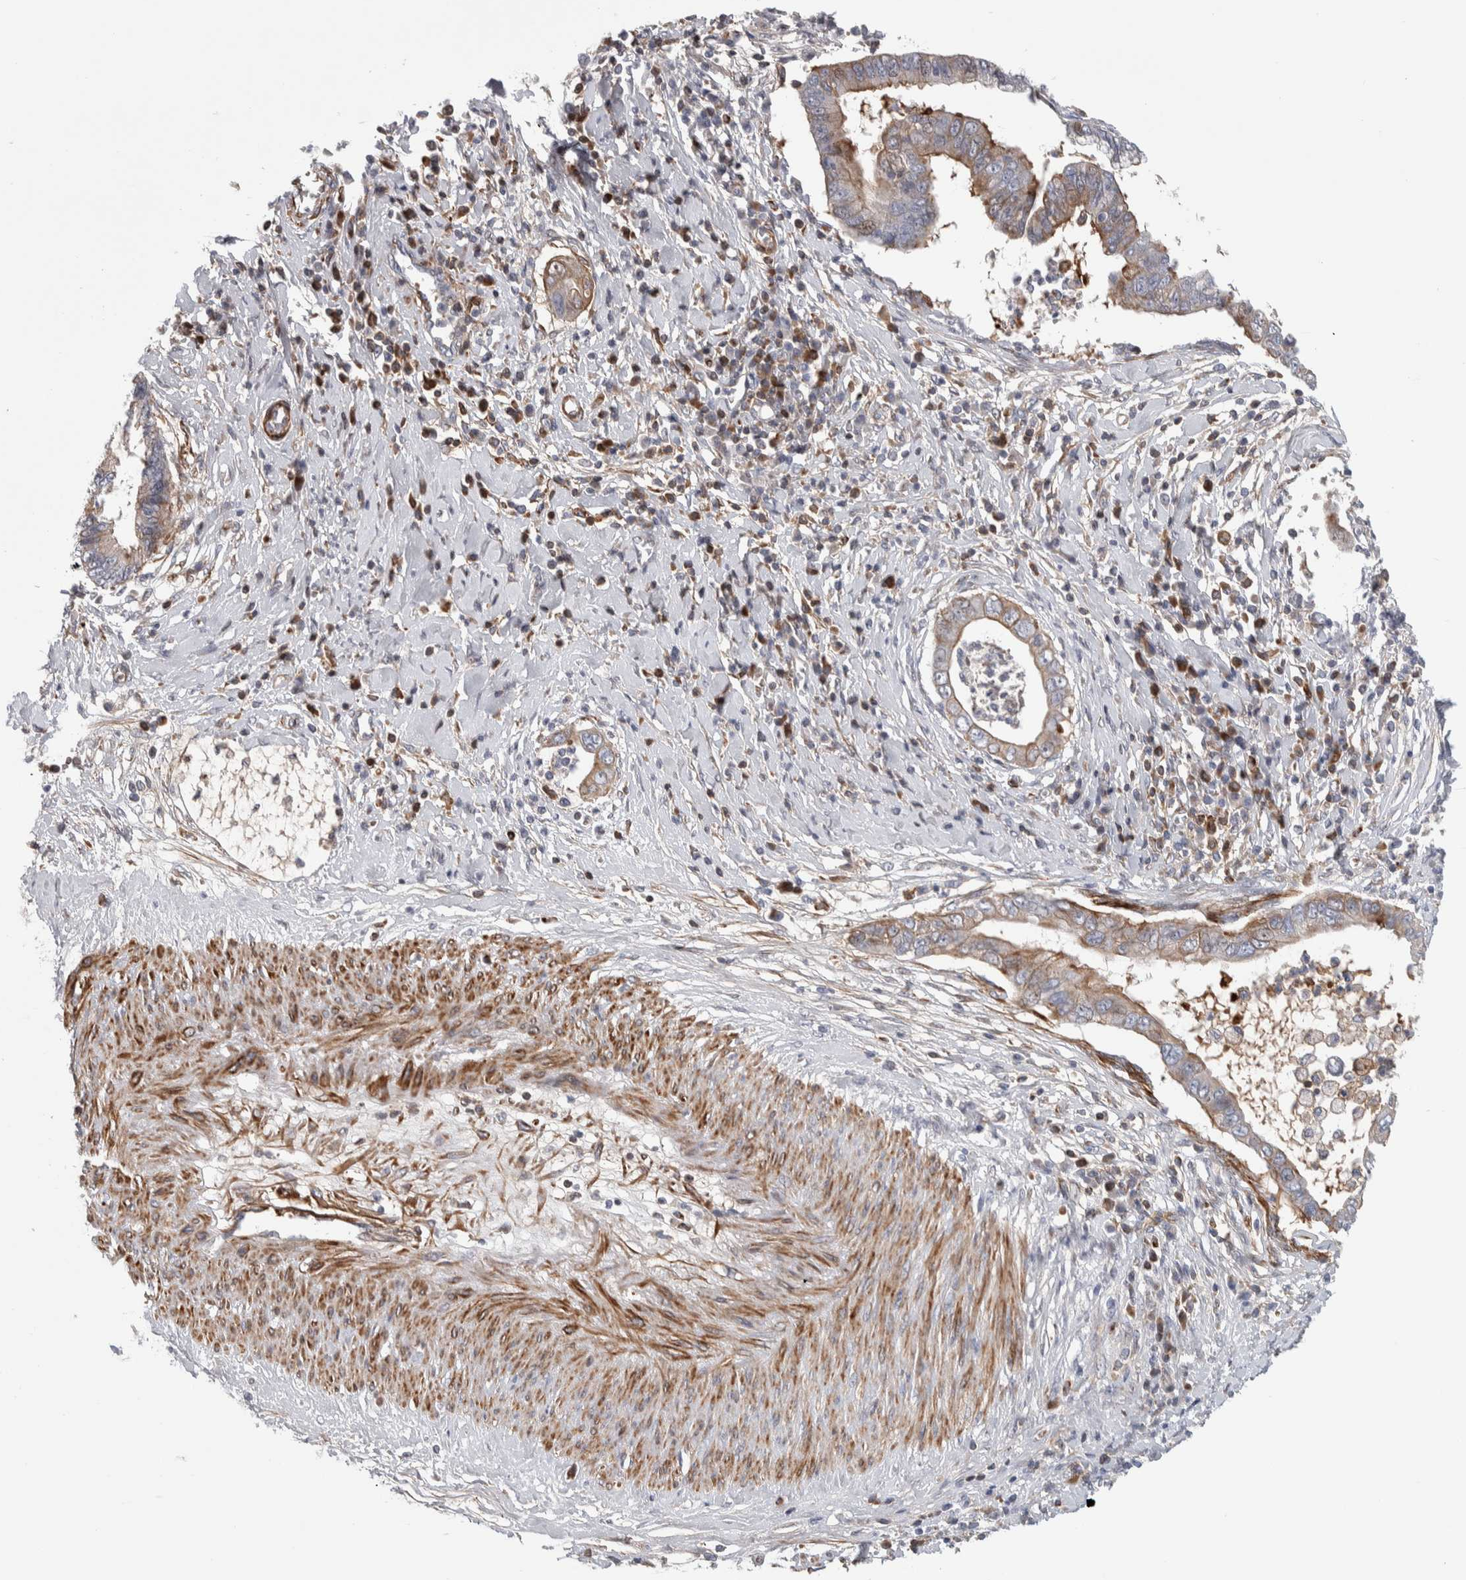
{"staining": {"intensity": "weak", "quantity": "25%-75%", "location": "cytoplasmic/membranous"}, "tissue": "cervical cancer", "cell_type": "Tumor cells", "image_type": "cancer", "snomed": [{"axis": "morphology", "description": "Adenocarcinoma, NOS"}, {"axis": "topography", "description": "Cervix"}], "caption": "DAB immunohistochemical staining of human adenocarcinoma (cervical) reveals weak cytoplasmic/membranous protein positivity in approximately 25%-75% of tumor cells.", "gene": "PSMG3", "patient": {"sex": "female", "age": 44}}